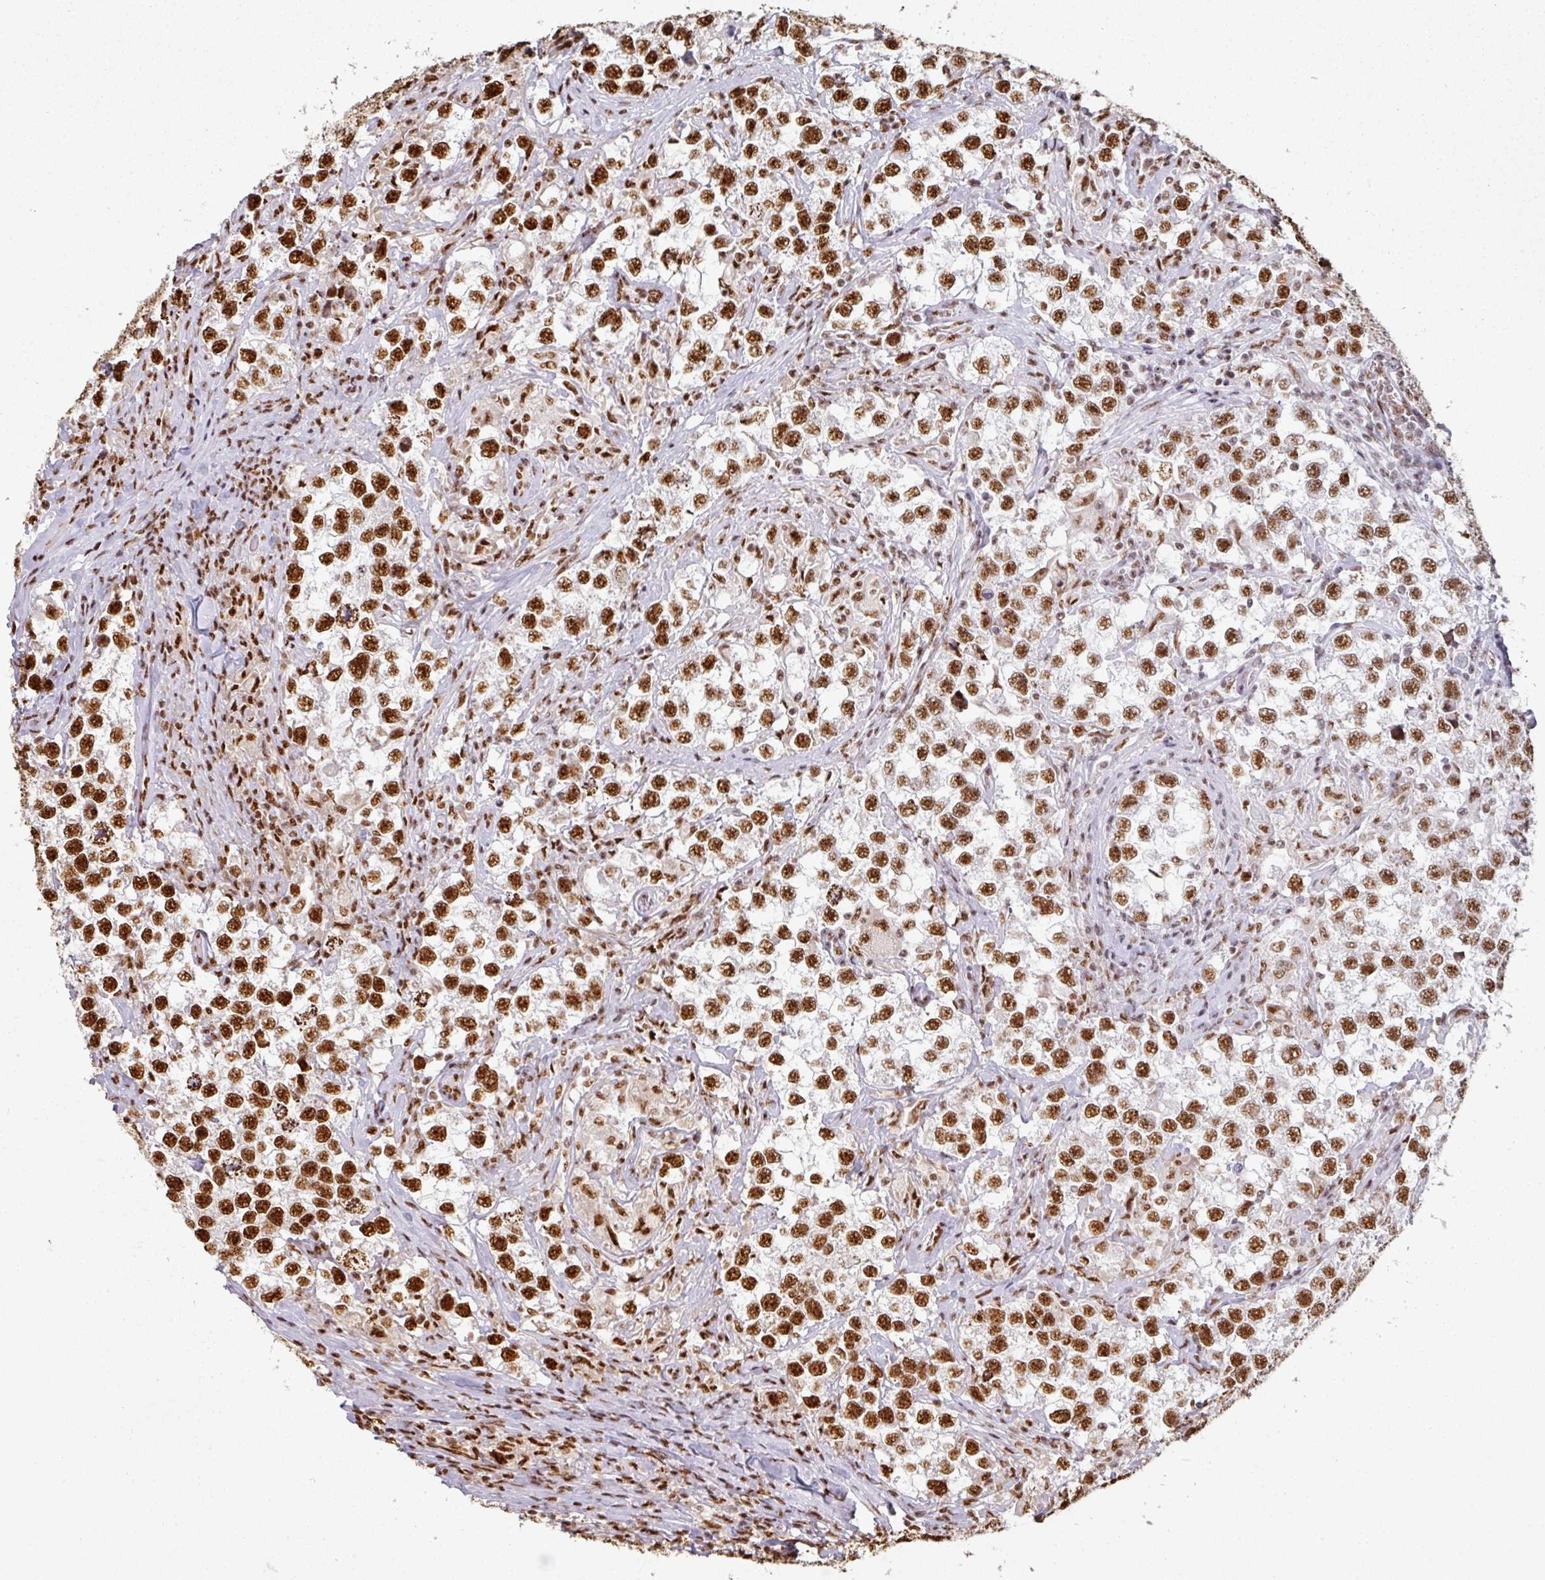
{"staining": {"intensity": "strong", "quantity": ">75%", "location": "nuclear"}, "tissue": "testis cancer", "cell_type": "Tumor cells", "image_type": "cancer", "snomed": [{"axis": "morphology", "description": "Seminoma, NOS"}, {"axis": "topography", "description": "Testis"}], "caption": "Seminoma (testis) stained with DAB IHC shows high levels of strong nuclear expression in about >75% of tumor cells.", "gene": "SIK3", "patient": {"sex": "male", "age": 46}}